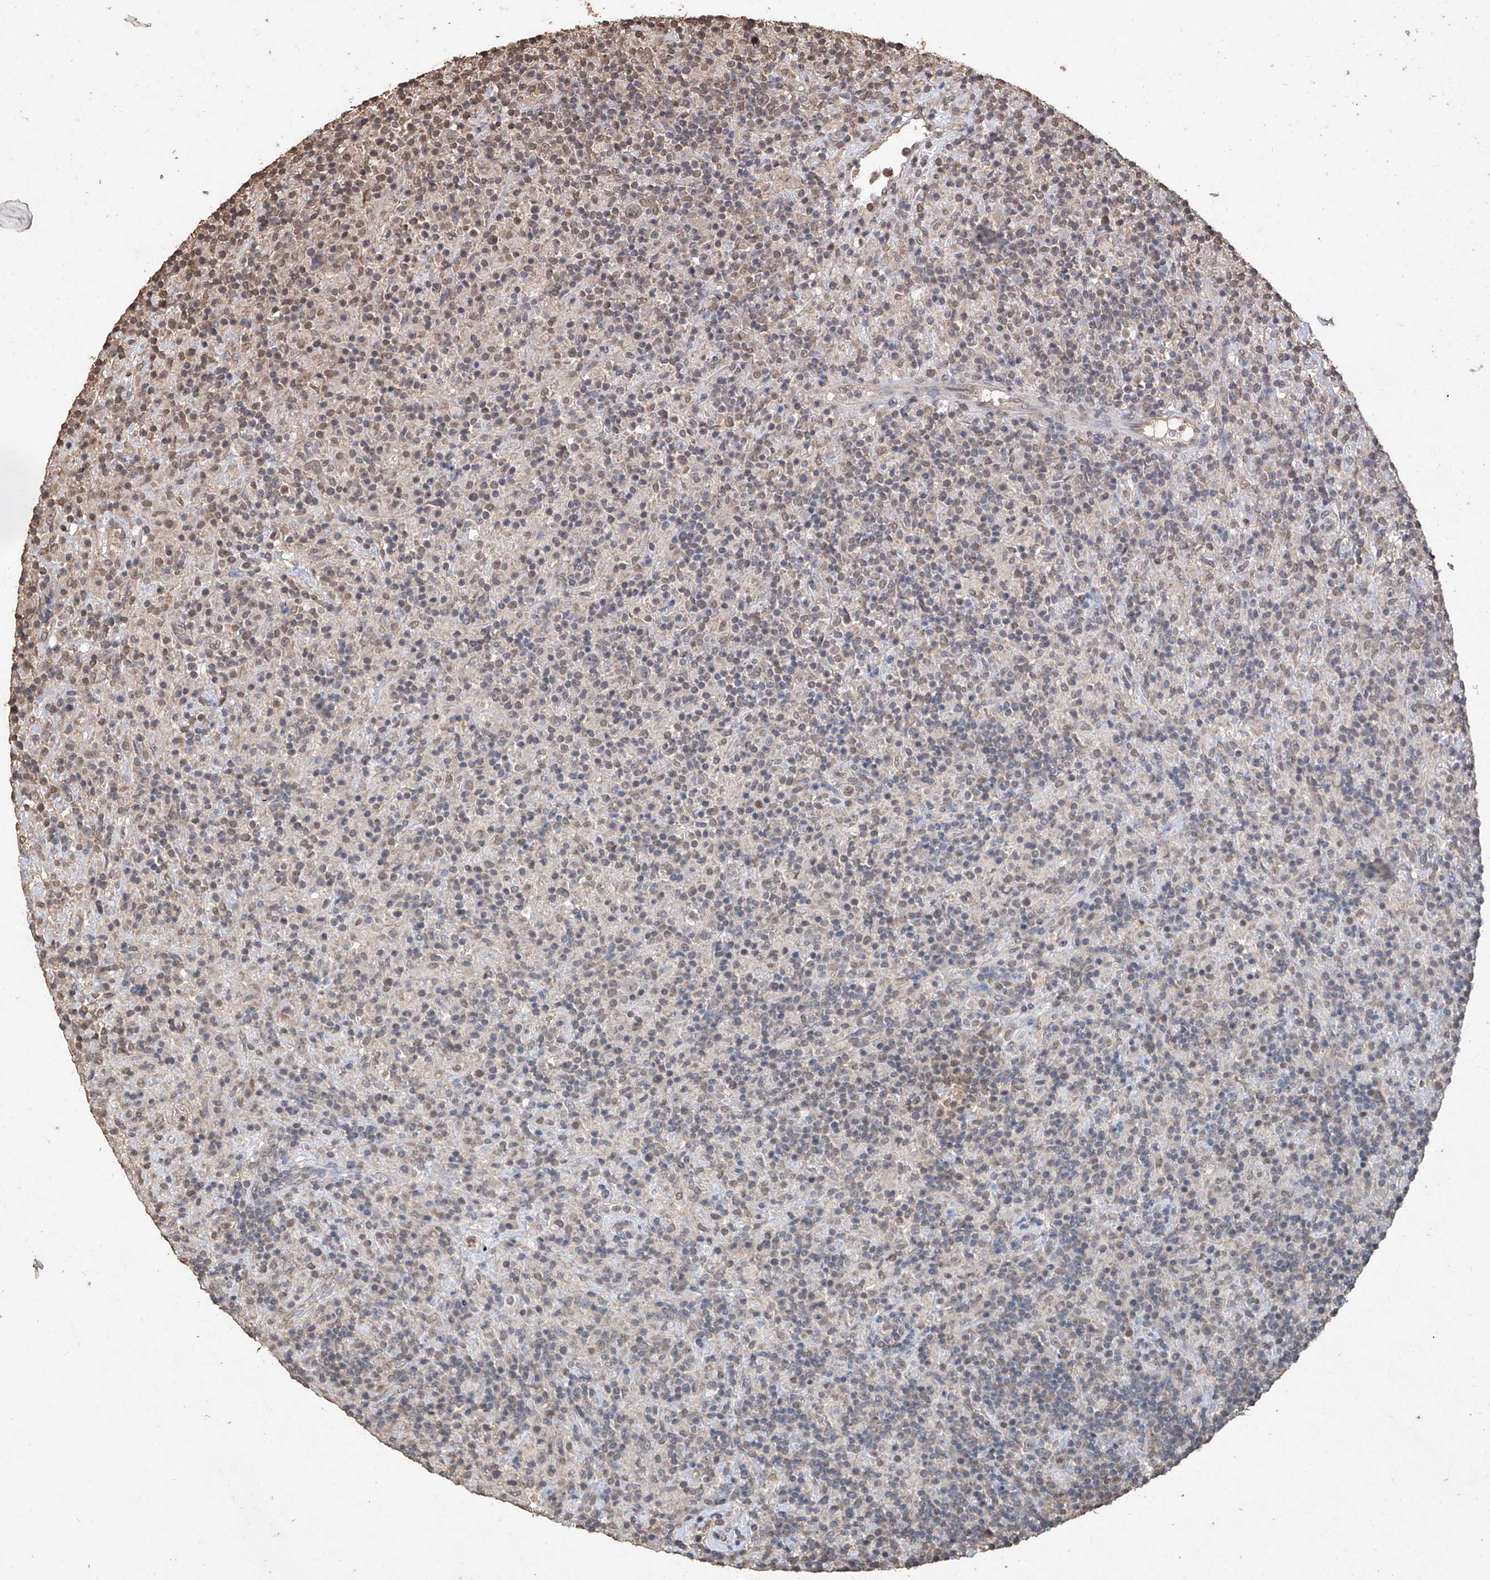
{"staining": {"intensity": "negative", "quantity": "none", "location": "none"}, "tissue": "lymphoma", "cell_type": "Tumor cells", "image_type": "cancer", "snomed": [{"axis": "morphology", "description": "Hodgkin's disease, NOS"}, {"axis": "topography", "description": "Lymph node"}], "caption": "A photomicrograph of Hodgkin's disease stained for a protein demonstrates no brown staining in tumor cells. (DAB immunohistochemistry visualized using brightfield microscopy, high magnification).", "gene": "ELOVL1", "patient": {"sex": "male", "age": 70}}